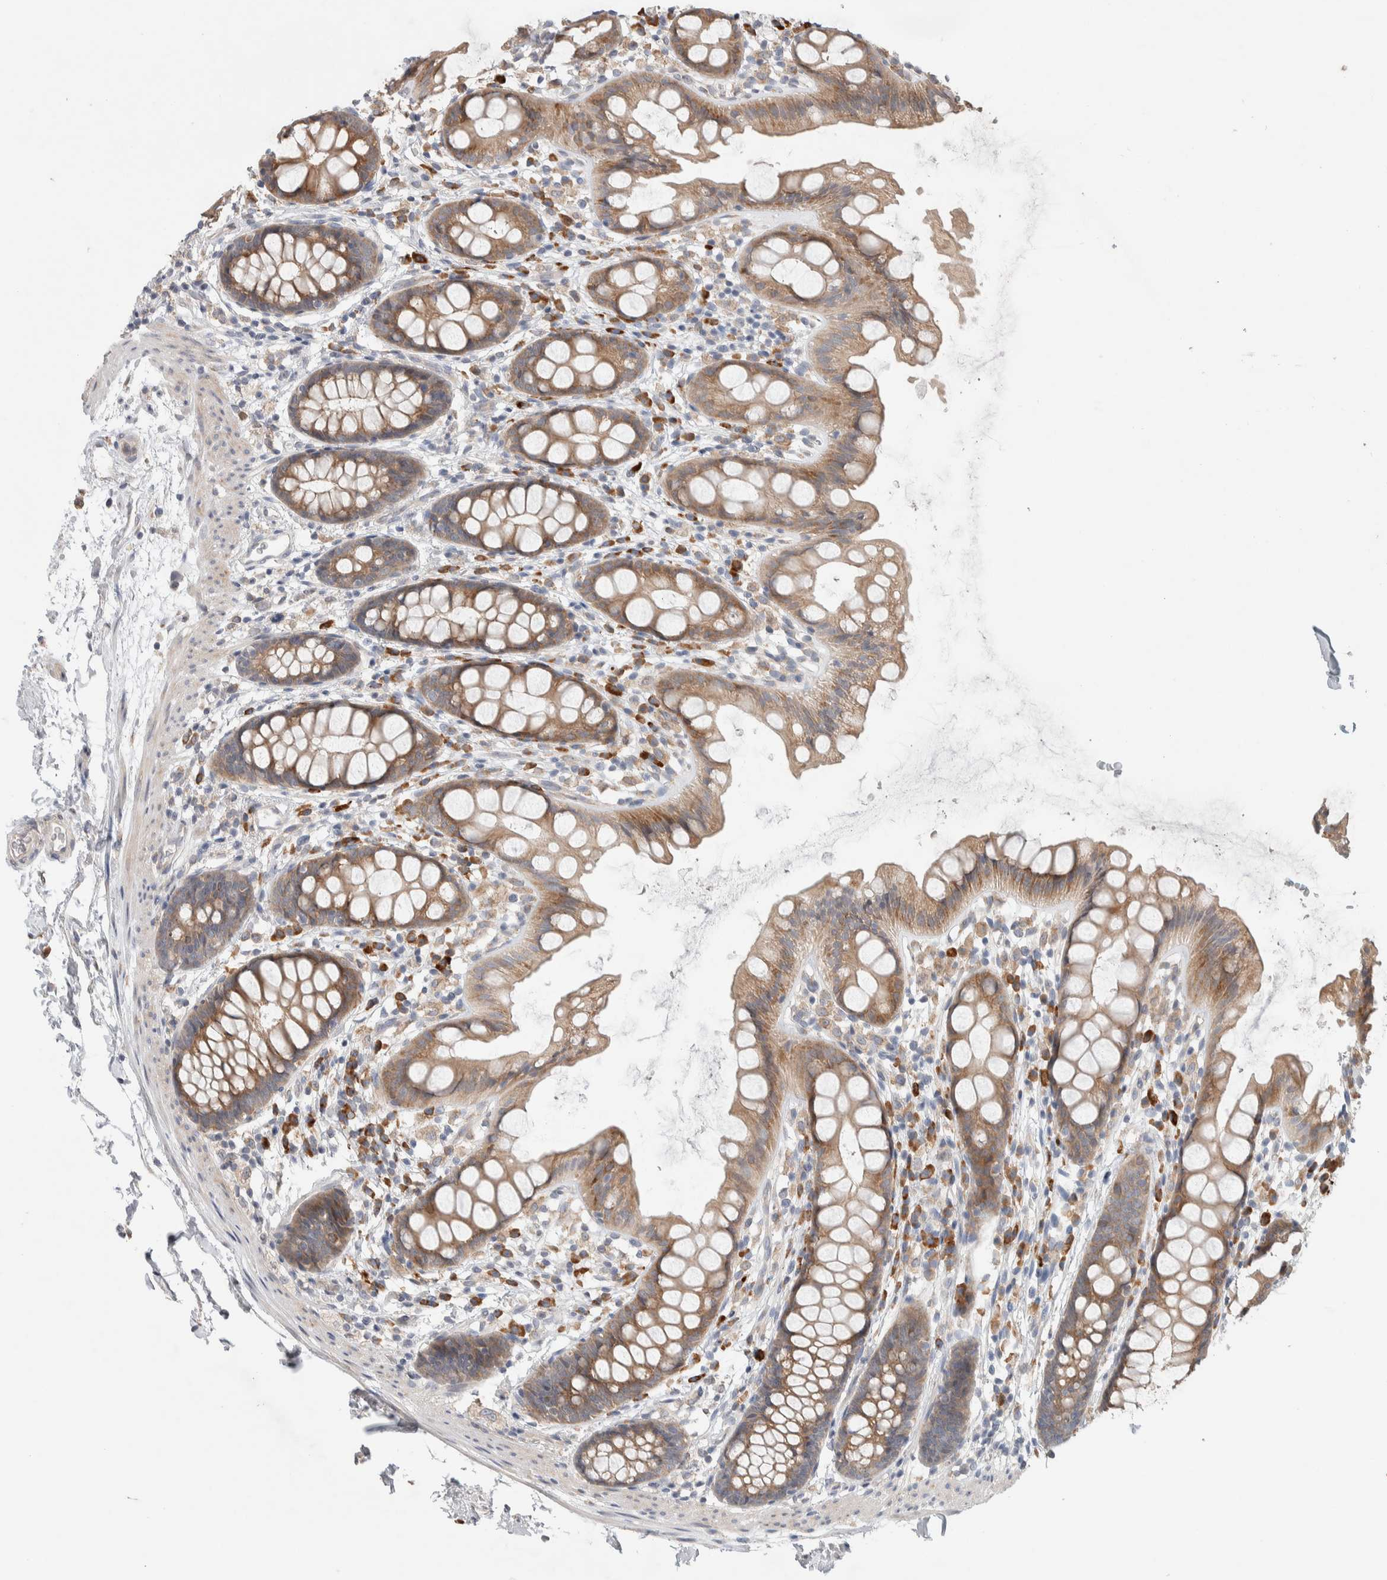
{"staining": {"intensity": "moderate", "quantity": ">75%", "location": "cytoplasmic/membranous"}, "tissue": "rectum", "cell_type": "Glandular cells", "image_type": "normal", "snomed": [{"axis": "morphology", "description": "Normal tissue, NOS"}, {"axis": "topography", "description": "Rectum"}], "caption": "A high-resolution photomicrograph shows IHC staining of unremarkable rectum, which demonstrates moderate cytoplasmic/membranous positivity in approximately >75% of glandular cells.", "gene": "ADCY8", "patient": {"sex": "female", "age": 65}}